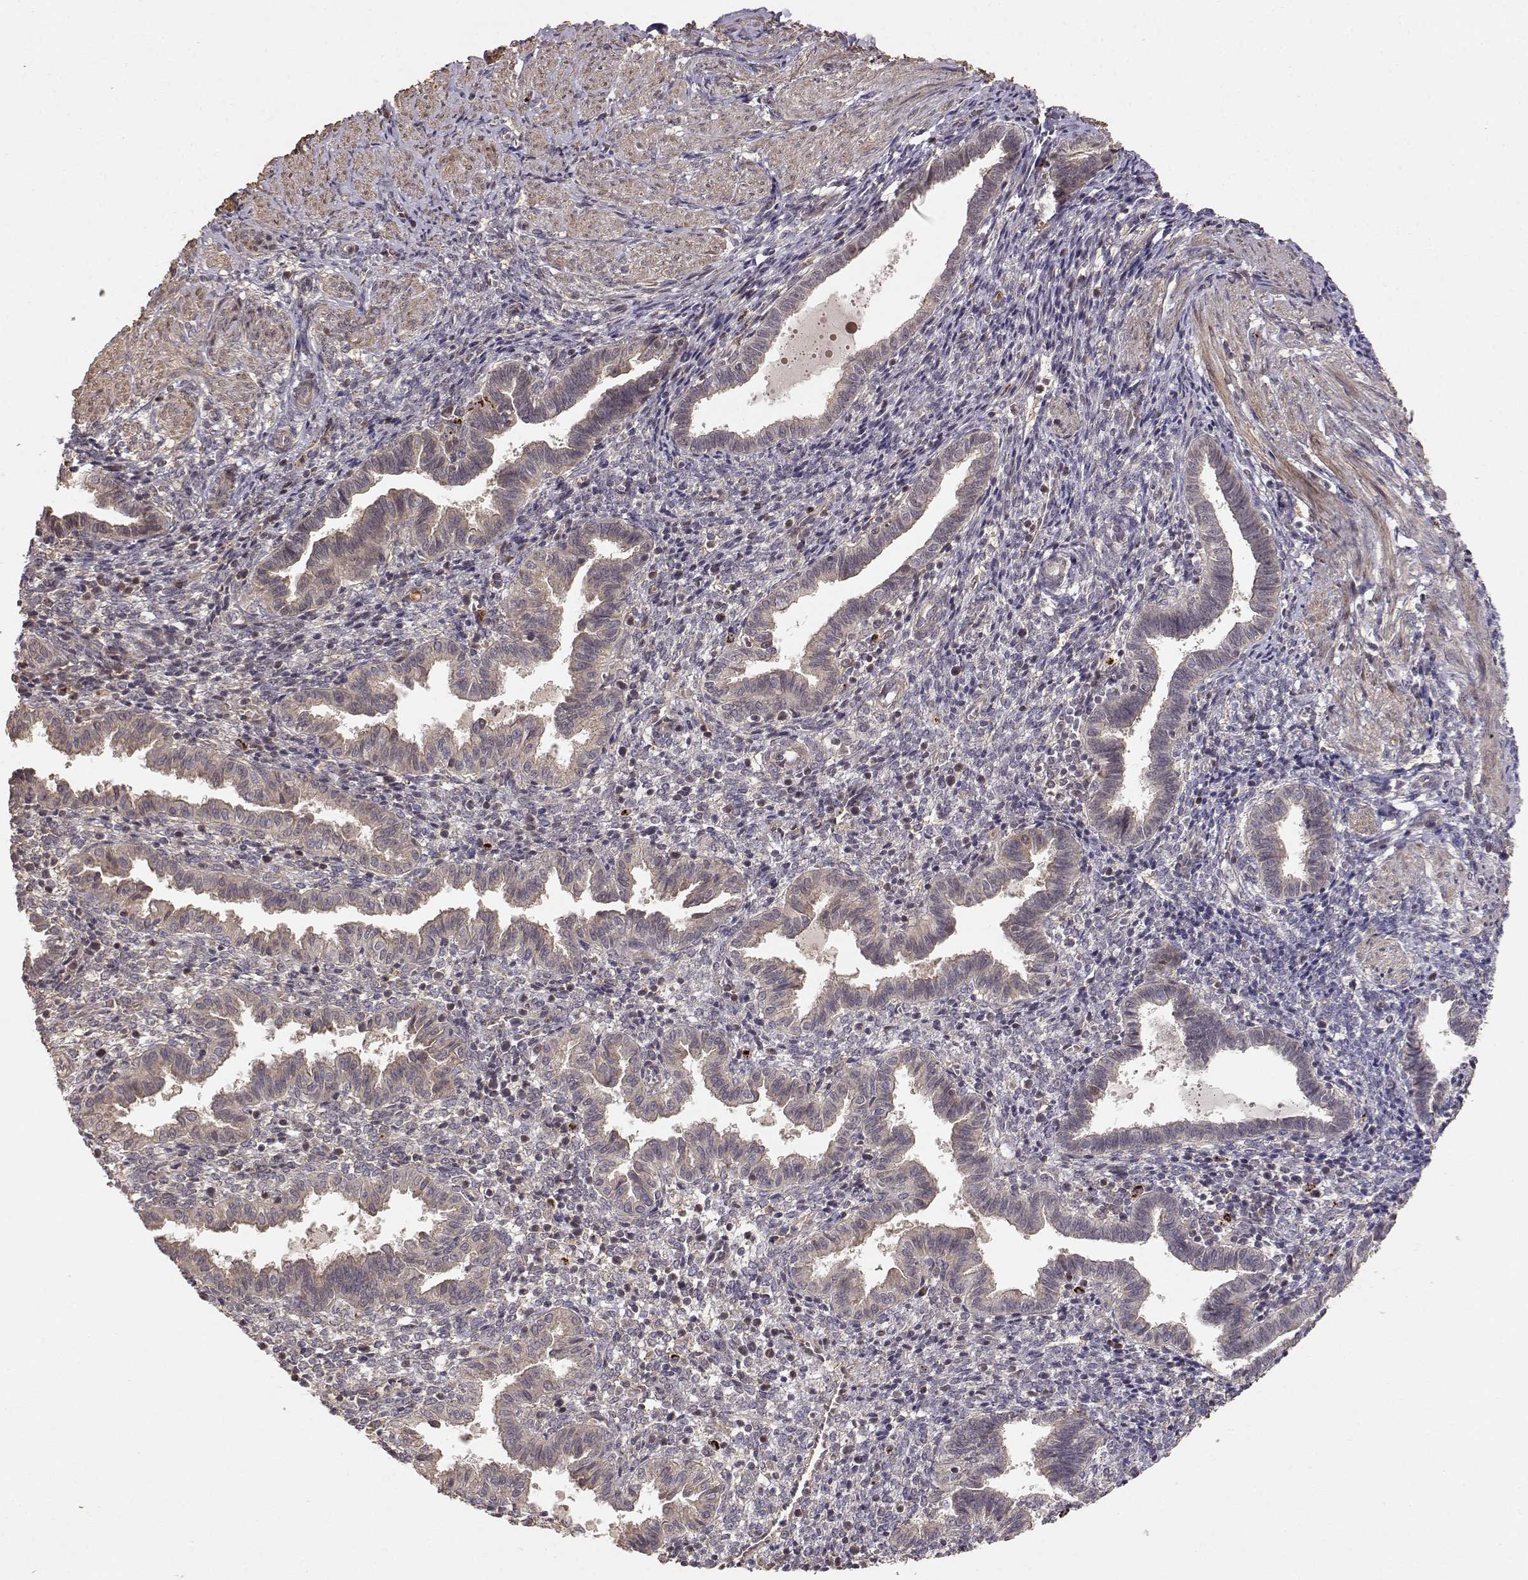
{"staining": {"intensity": "weak", "quantity": "25%-75%", "location": "cytoplasmic/membranous"}, "tissue": "endometrium", "cell_type": "Cells in endometrial stroma", "image_type": "normal", "snomed": [{"axis": "morphology", "description": "Normal tissue, NOS"}, {"axis": "topography", "description": "Endometrium"}], "caption": "Benign endometrium reveals weak cytoplasmic/membranous positivity in approximately 25%-75% of cells in endometrial stroma, visualized by immunohistochemistry. Immunohistochemistry (ihc) stains the protein in brown and the nuclei are stained blue.", "gene": "PICK1", "patient": {"sex": "female", "age": 37}}